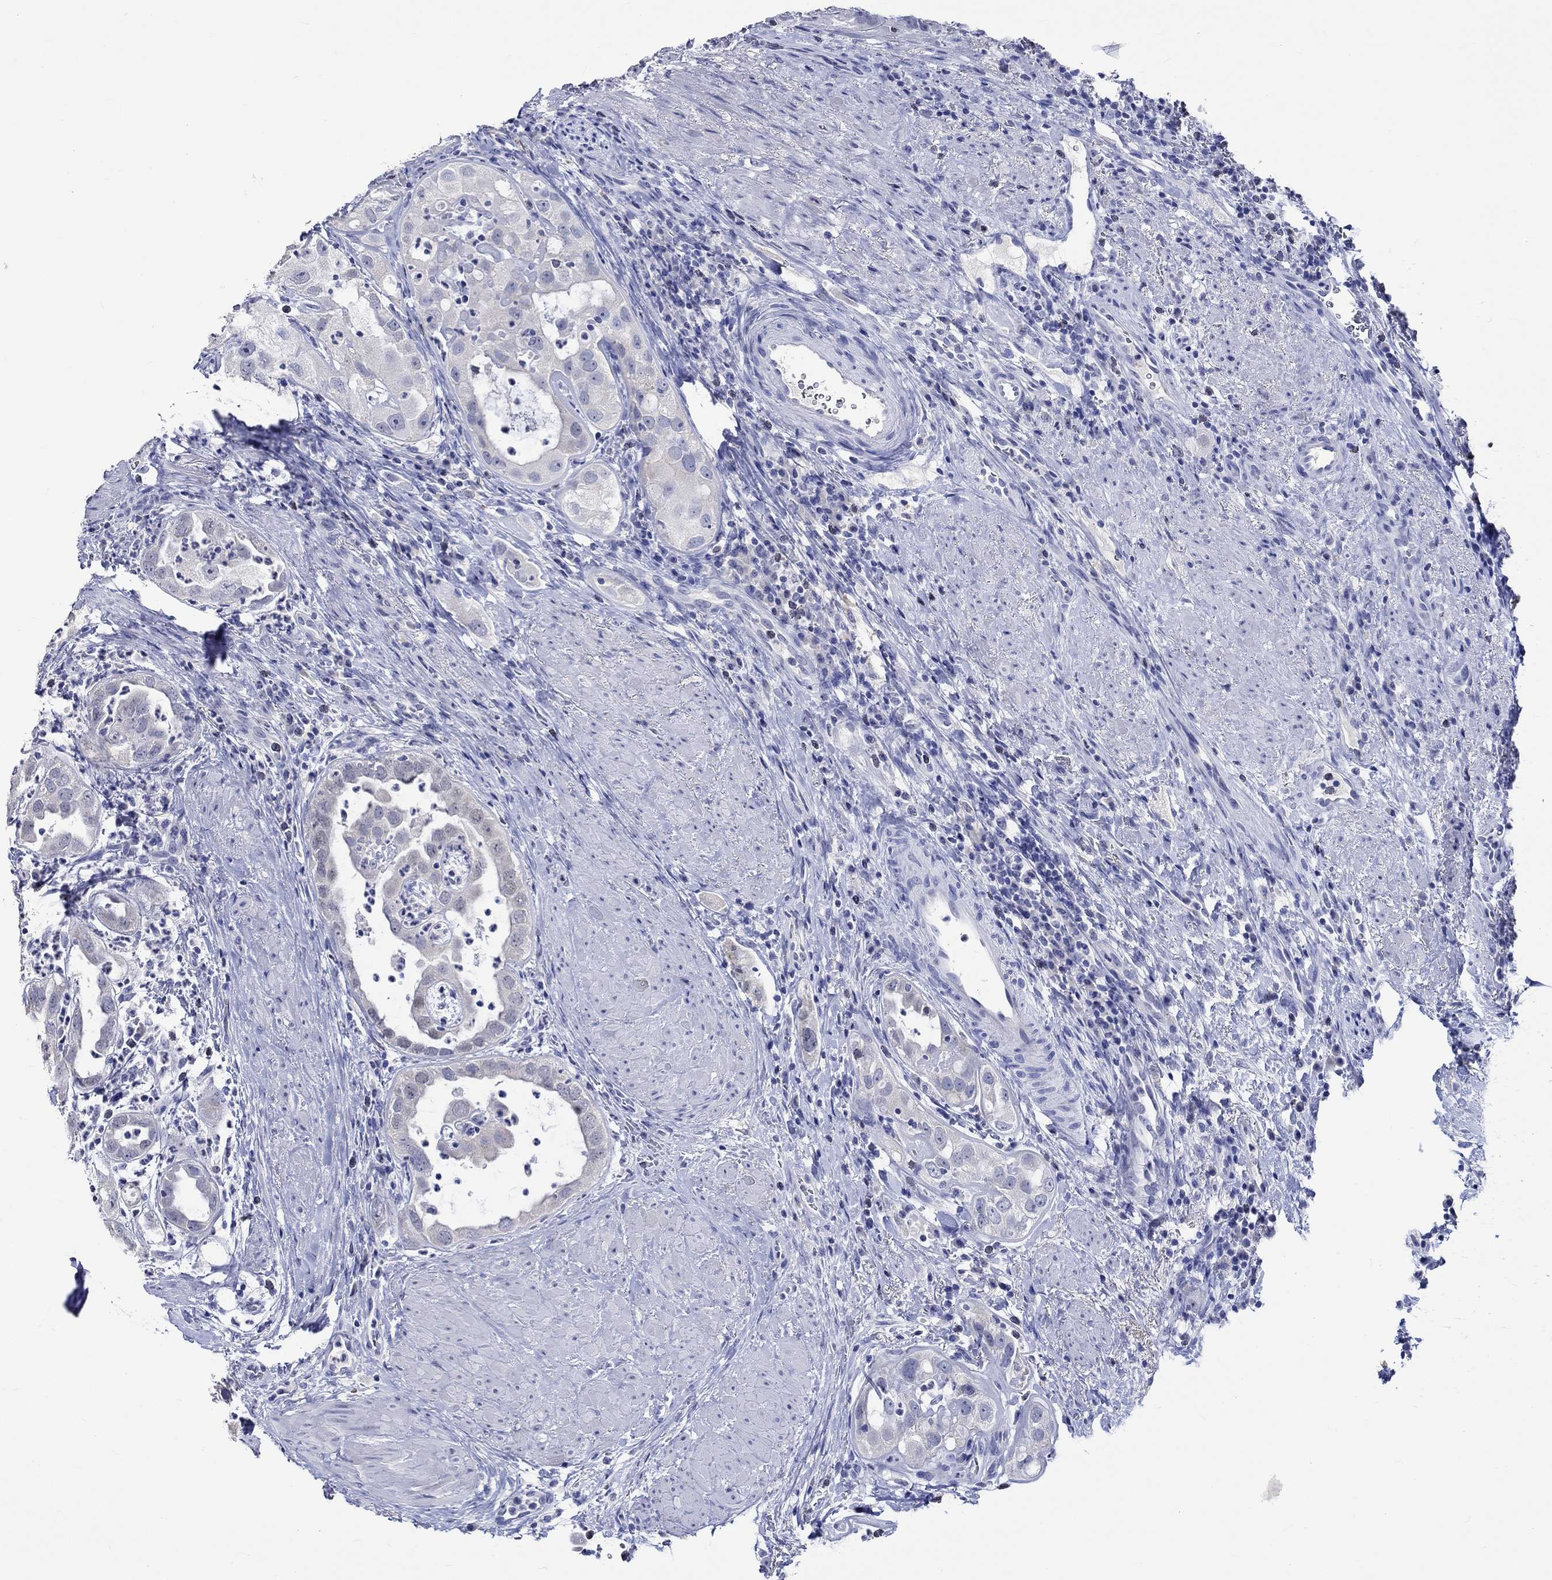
{"staining": {"intensity": "negative", "quantity": "none", "location": "none"}, "tissue": "urothelial cancer", "cell_type": "Tumor cells", "image_type": "cancer", "snomed": [{"axis": "morphology", "description": "Urothelial carcinoma, High grade"}, {"axis": "topography", "description": "Urinary bladder"}], "caption": "Tumor cells show no significant positivity in urothelial cancer.", "gene": "KLHL35", "patient": {"sex": "female", "age": 41}}